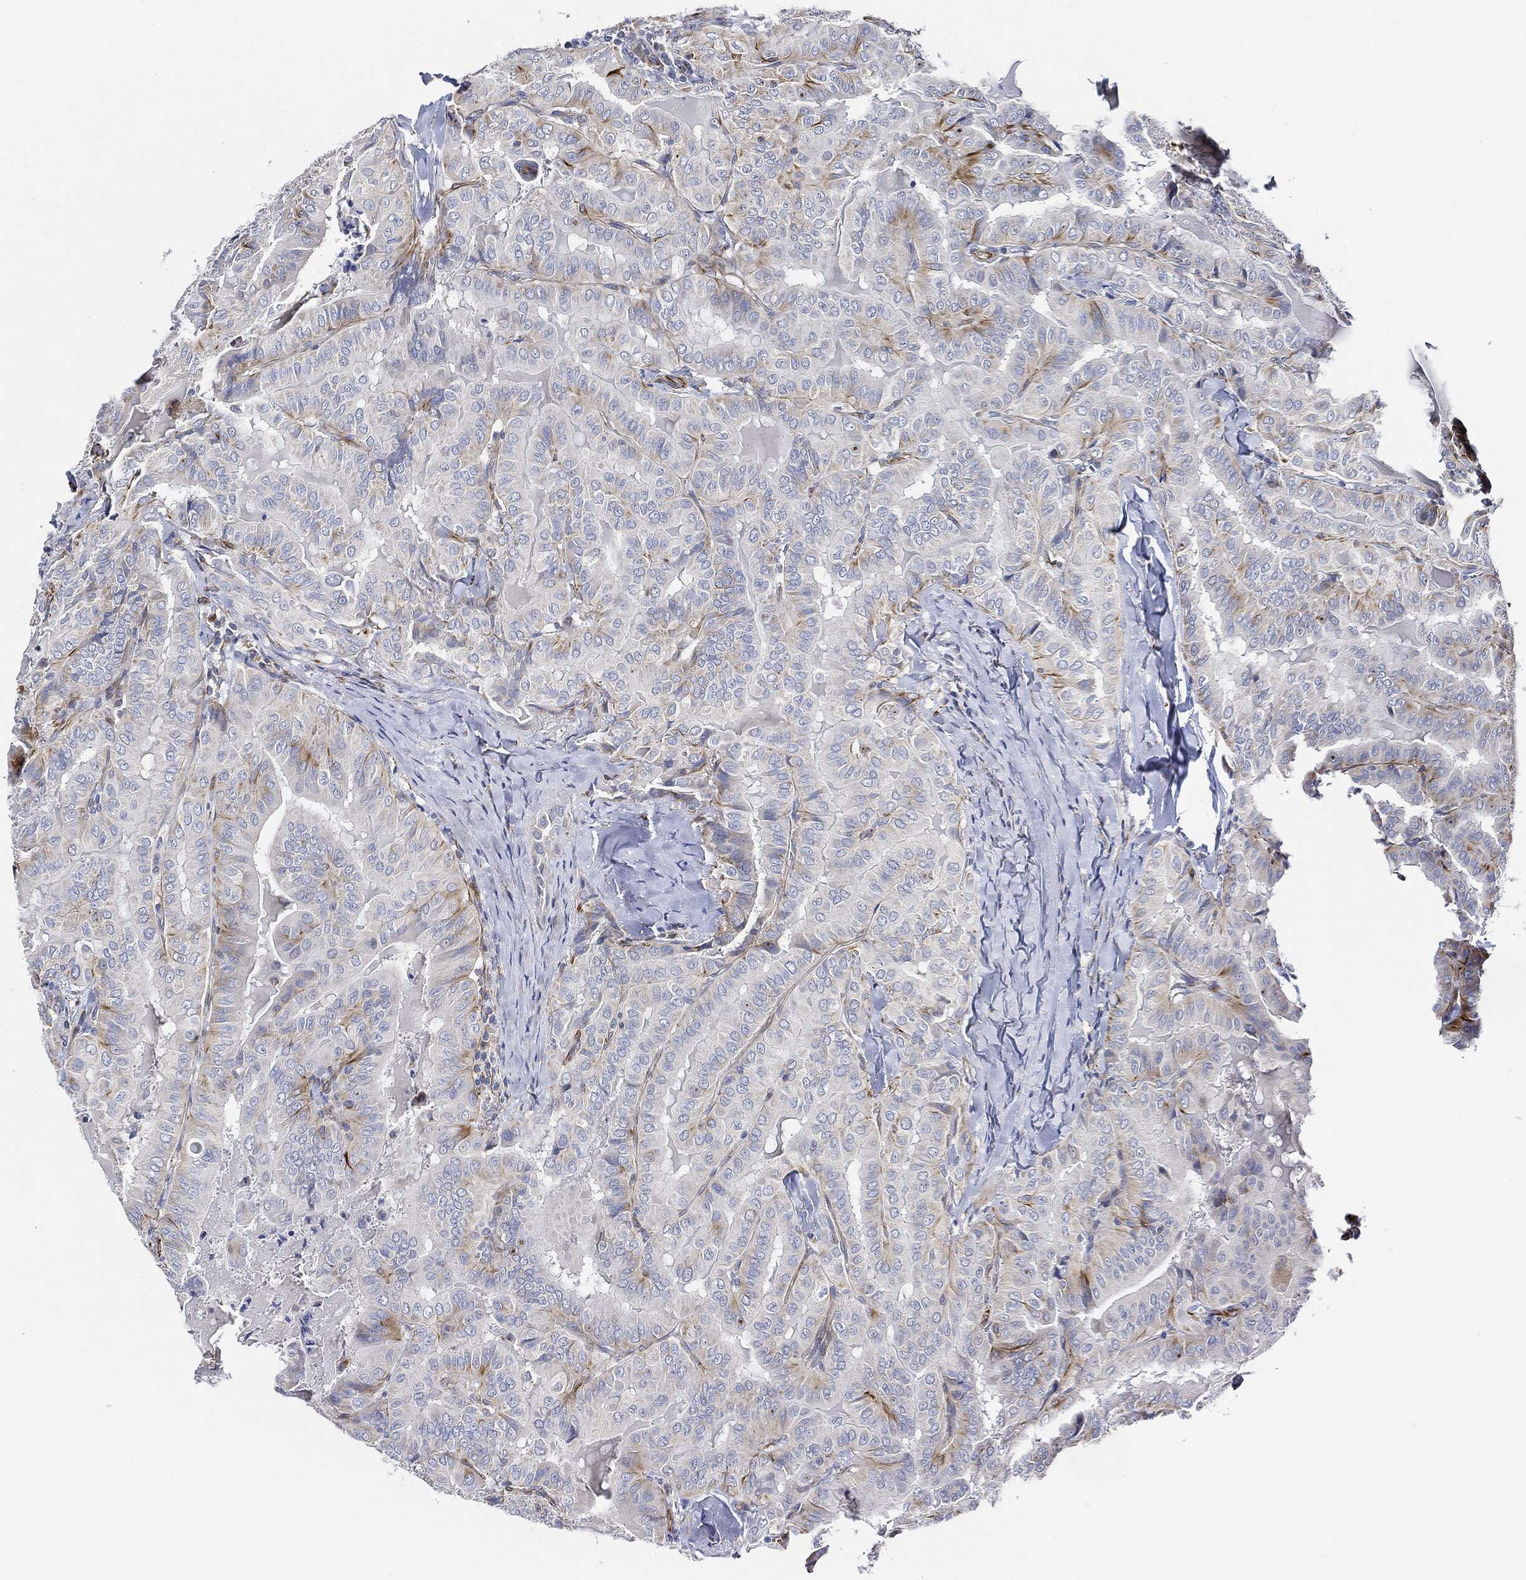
{"staining": {"intensity": "moderate", "quantity": "<25%", "location": "cytoplasmic/membranous"}, "tissue": "thyroid cancer", "cell_type": "Tumor cells", "image_type": "cancer", "snomed": [{"axis": "morphology", "description": "Papillary adenocarcinoma, NOS"}, {"axis": "topography", "description": "Thyroid gland"}], "caption": "Moderate cytoplasmic/membranous protein staining is appreciated in about <25% of tumor cells in papillary adenocarcinoma (thyroid).", "gene": "THSD1", "patient": {"sex": "female", "age": 68}}